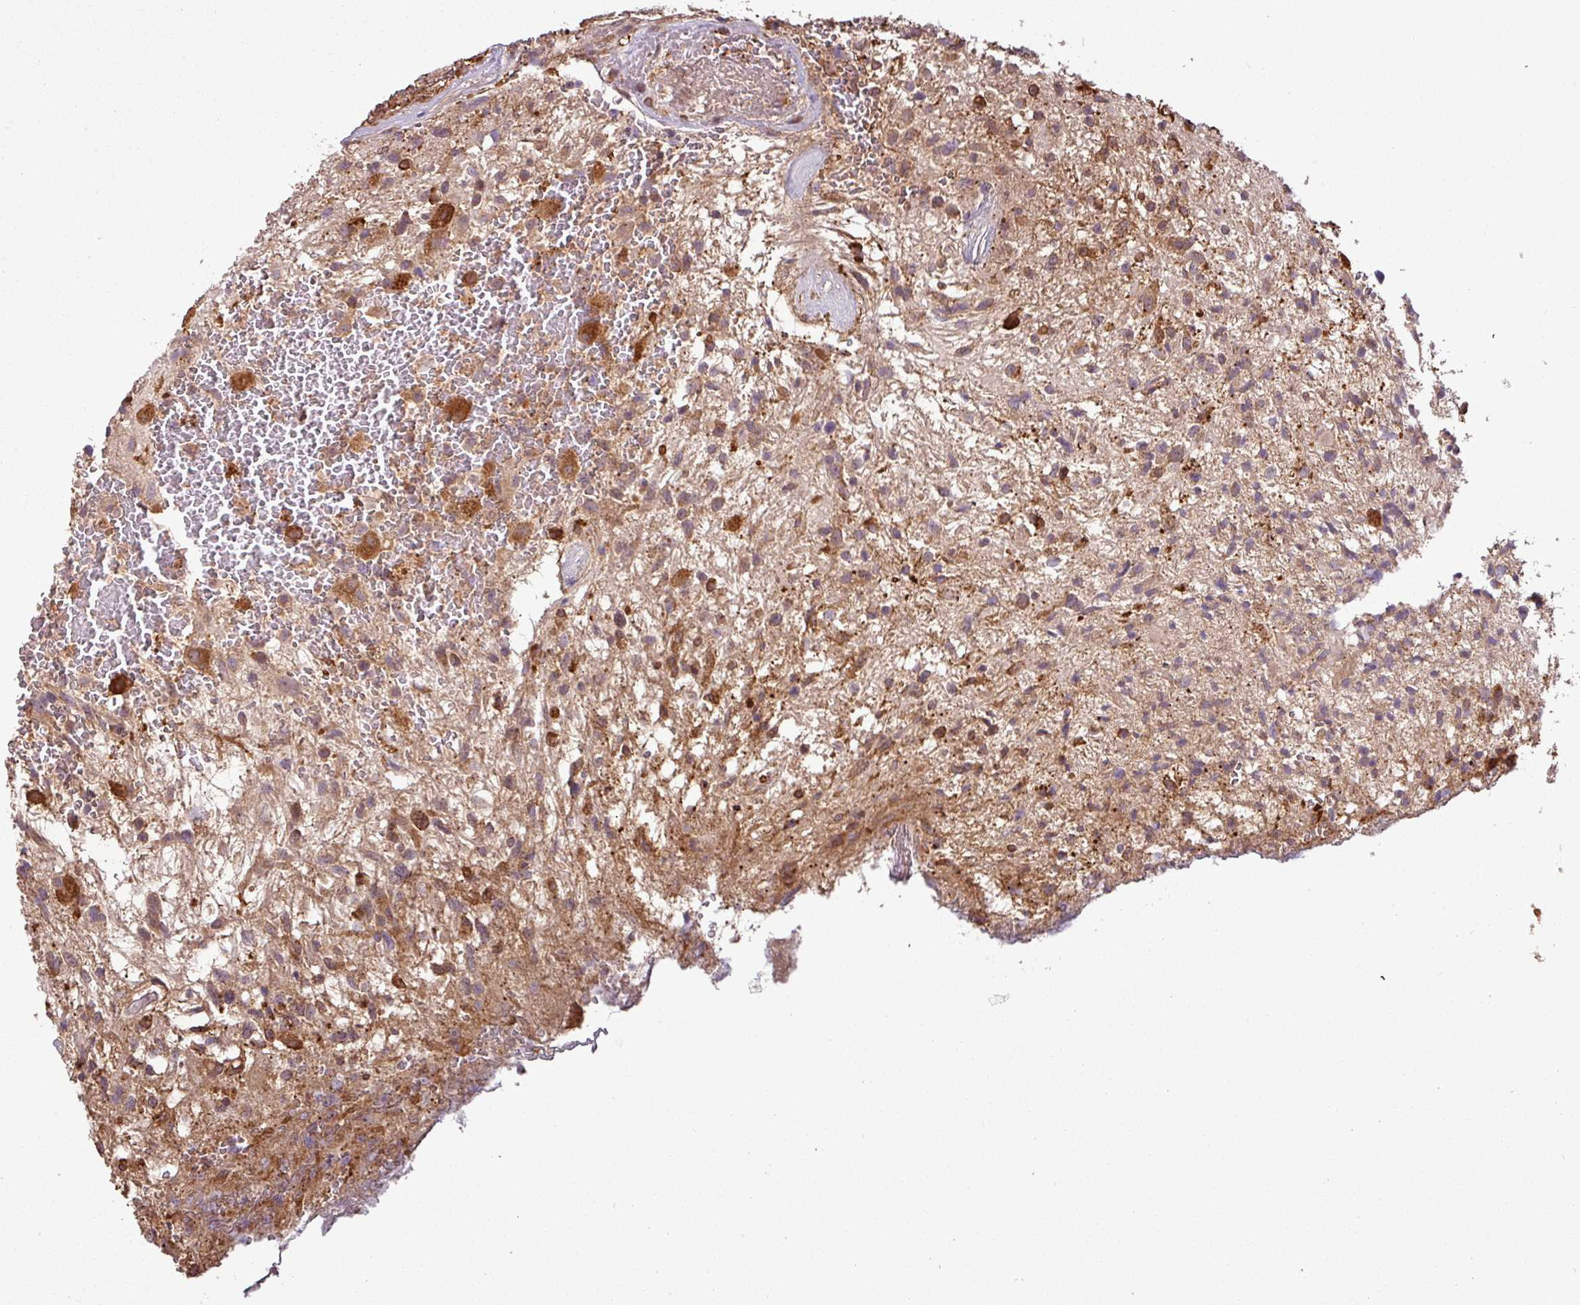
{"staining": {"intensity": "moderate", "quantity": "25%-75%", "location": "cytoplasmic/membranous,nuclear"}, "tissue": "glioma", "cell_type": "Tumor cells", "image_type": "cancer", "snomed": [{"axis": "morphology", "description": "Glioma, malignant, High grade"}, {"axis": "topography", "description": "Brain"}], "caption": "Immunohistochemical staining of malignant high-grade glioma exhibits medium levels of moderate cytoplasmic/membranous and nuclear positivity in approximately 25%-75% of tumor cells. Nuclei are stained in blue.", "gene": "NT5C3A", "patient": {"sex": "male", "age": 56}}